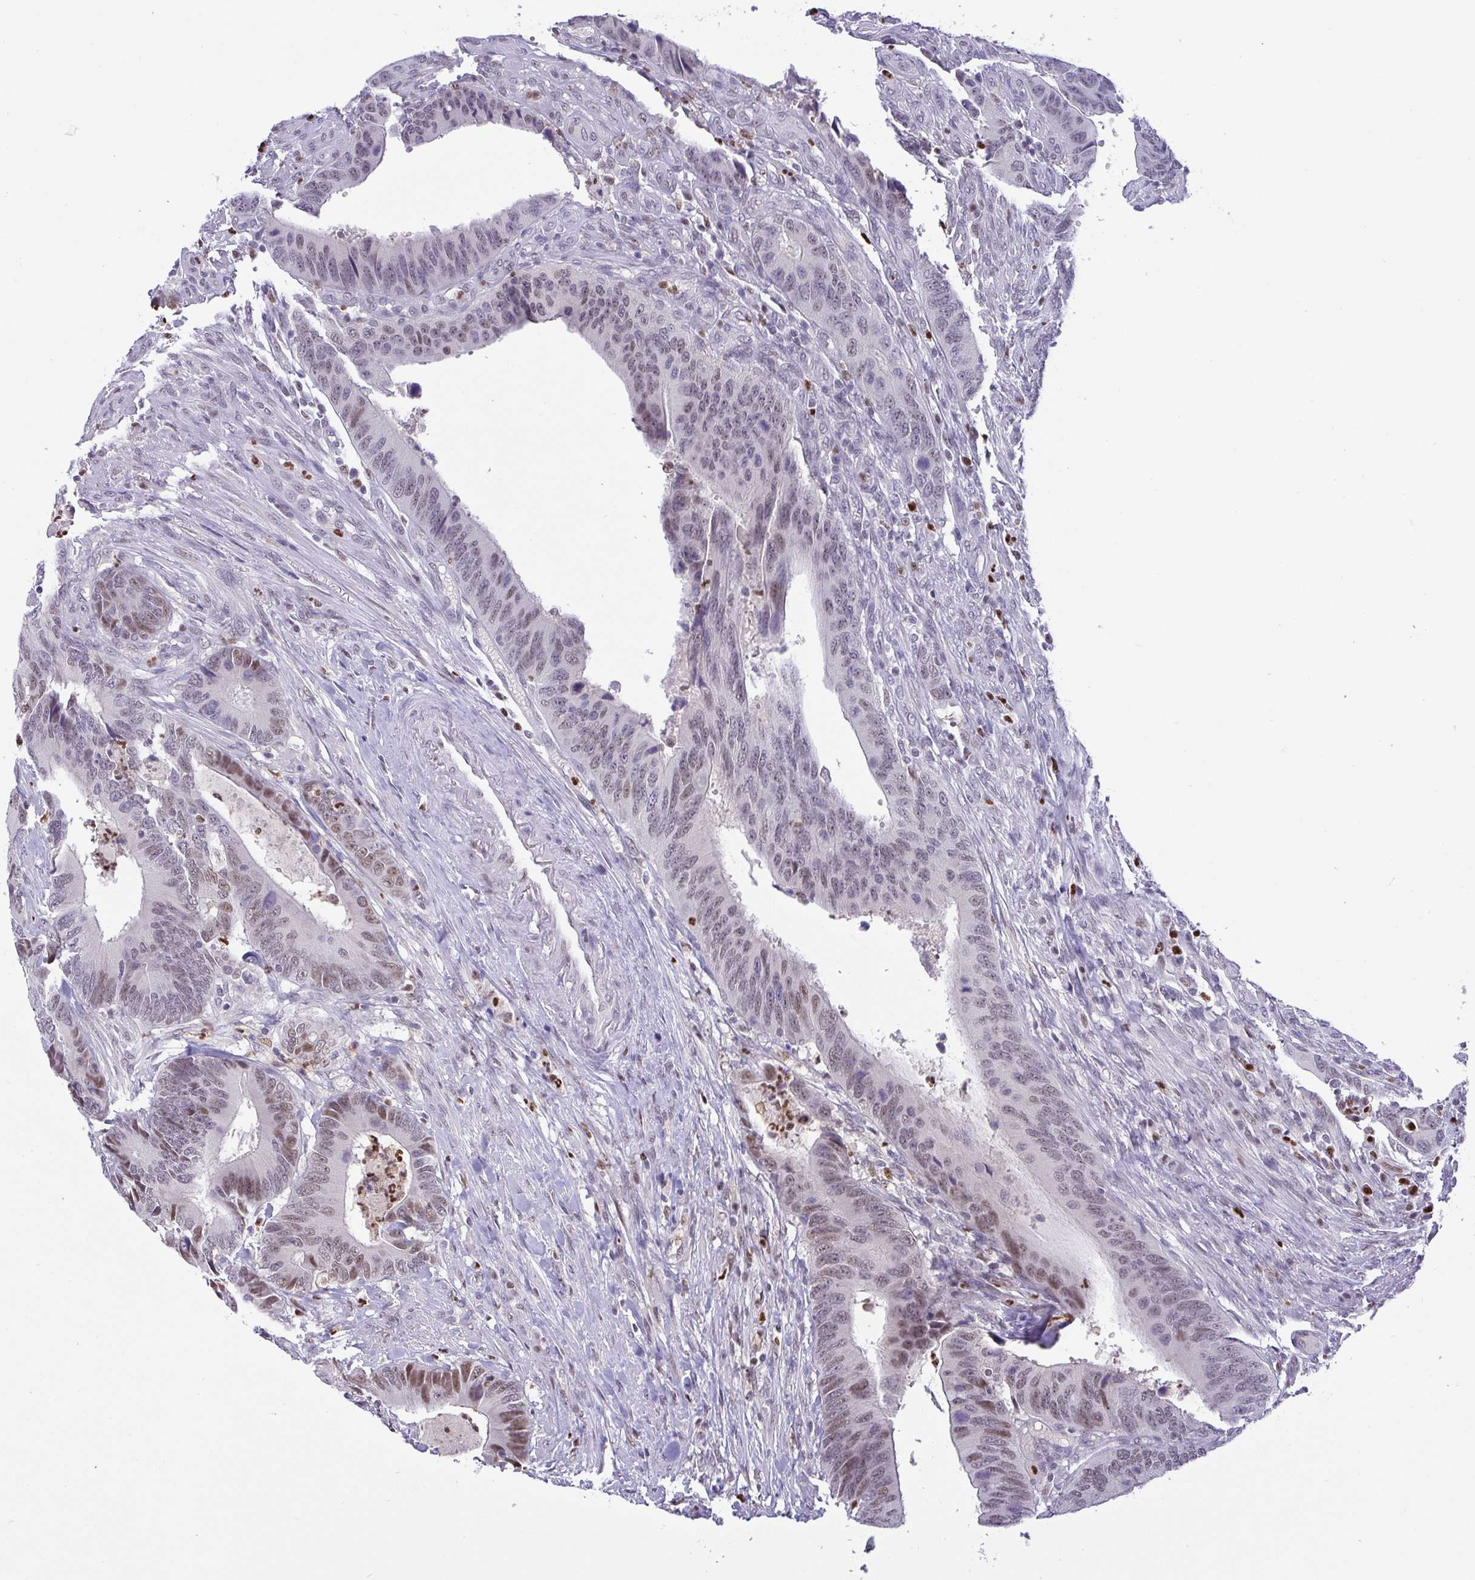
{"staining": {"intensity": "weak", "quantity": "25%-75%", "location": "nuclear"}, "tissue": "colorectal cancer", "cell_type": "Tumor cells", "image_type": "cancer", "snomed": [{"axis": "morphology", "description": "Adenocarcinoma, NOS"}, {"axis": "topography", "description": "Colon"}], "caption": "Immunohistochemical staining of adenocarcinoma (colorectal) reveals weak nuclear protein positivity in approximately 25%-75% of tumor cells. The staining was performed using DAB to visualize the protein expression in brown, while the nuclei were stained in blue with hematoxylin (Magnification: 20x).", "gene": "BBX", "patient": {"sex": "male", "age": 87}}